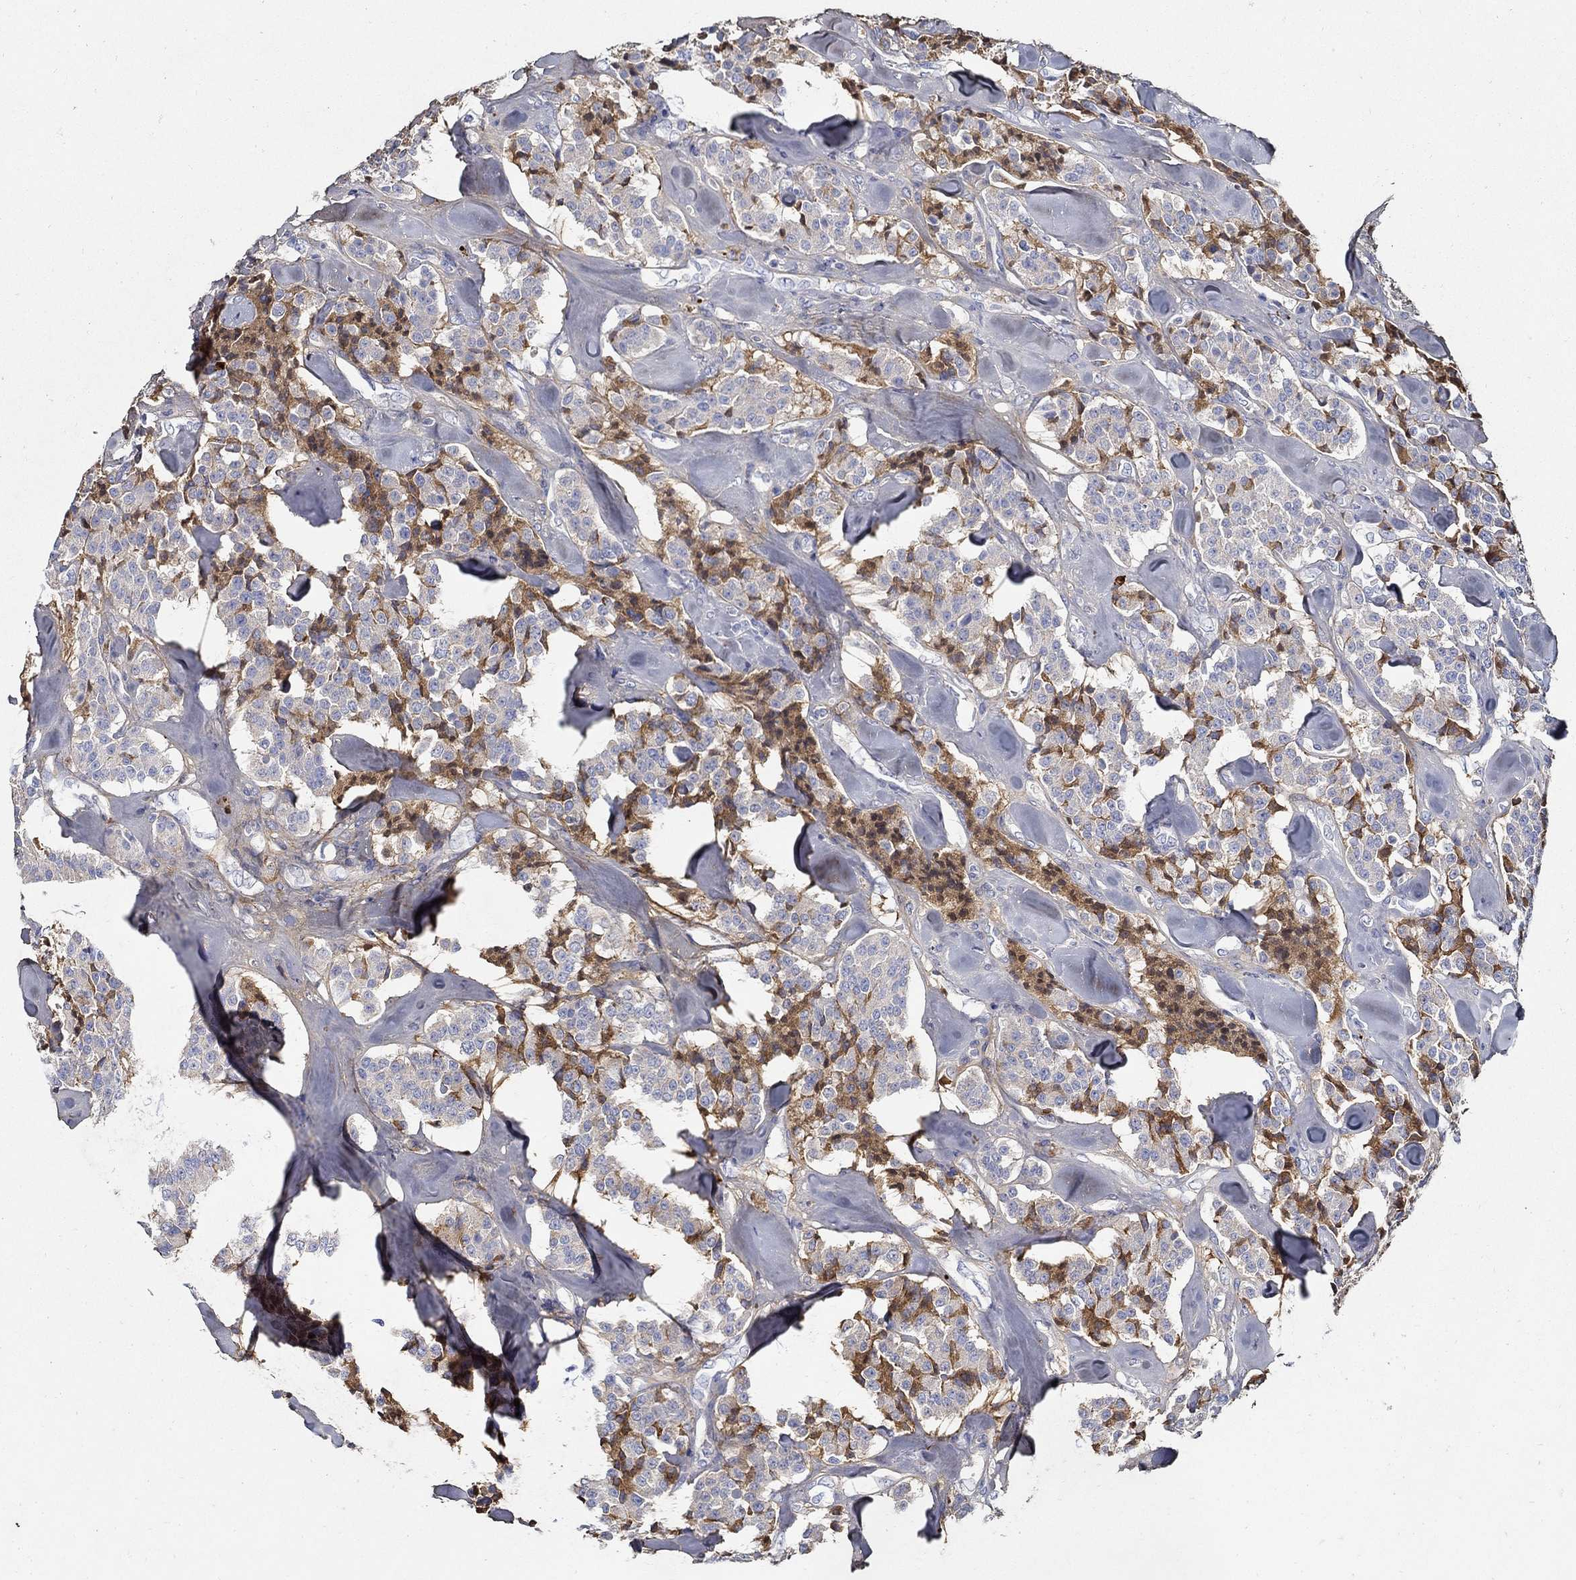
{"staining": {"intensity": "moderate", "quantity": "<25%", "location": "cytoplasmic/membranous"}, "tissue": "carcinoid", "cell_type": "Tumor cells", "image_type": "cancer", "snomed": [{"axis": "morphology", "description": "Carcinoid, malignant, NOS"}, {"axis": "topography", "description": "Pancreas"}], "caption": "Carcinoid tissue displays moderate cytoplasmic/membranous staining in approximately <25% of tumor cells", "gene": "TGFBI", "patient": {"sex": "male", "age": 41}}